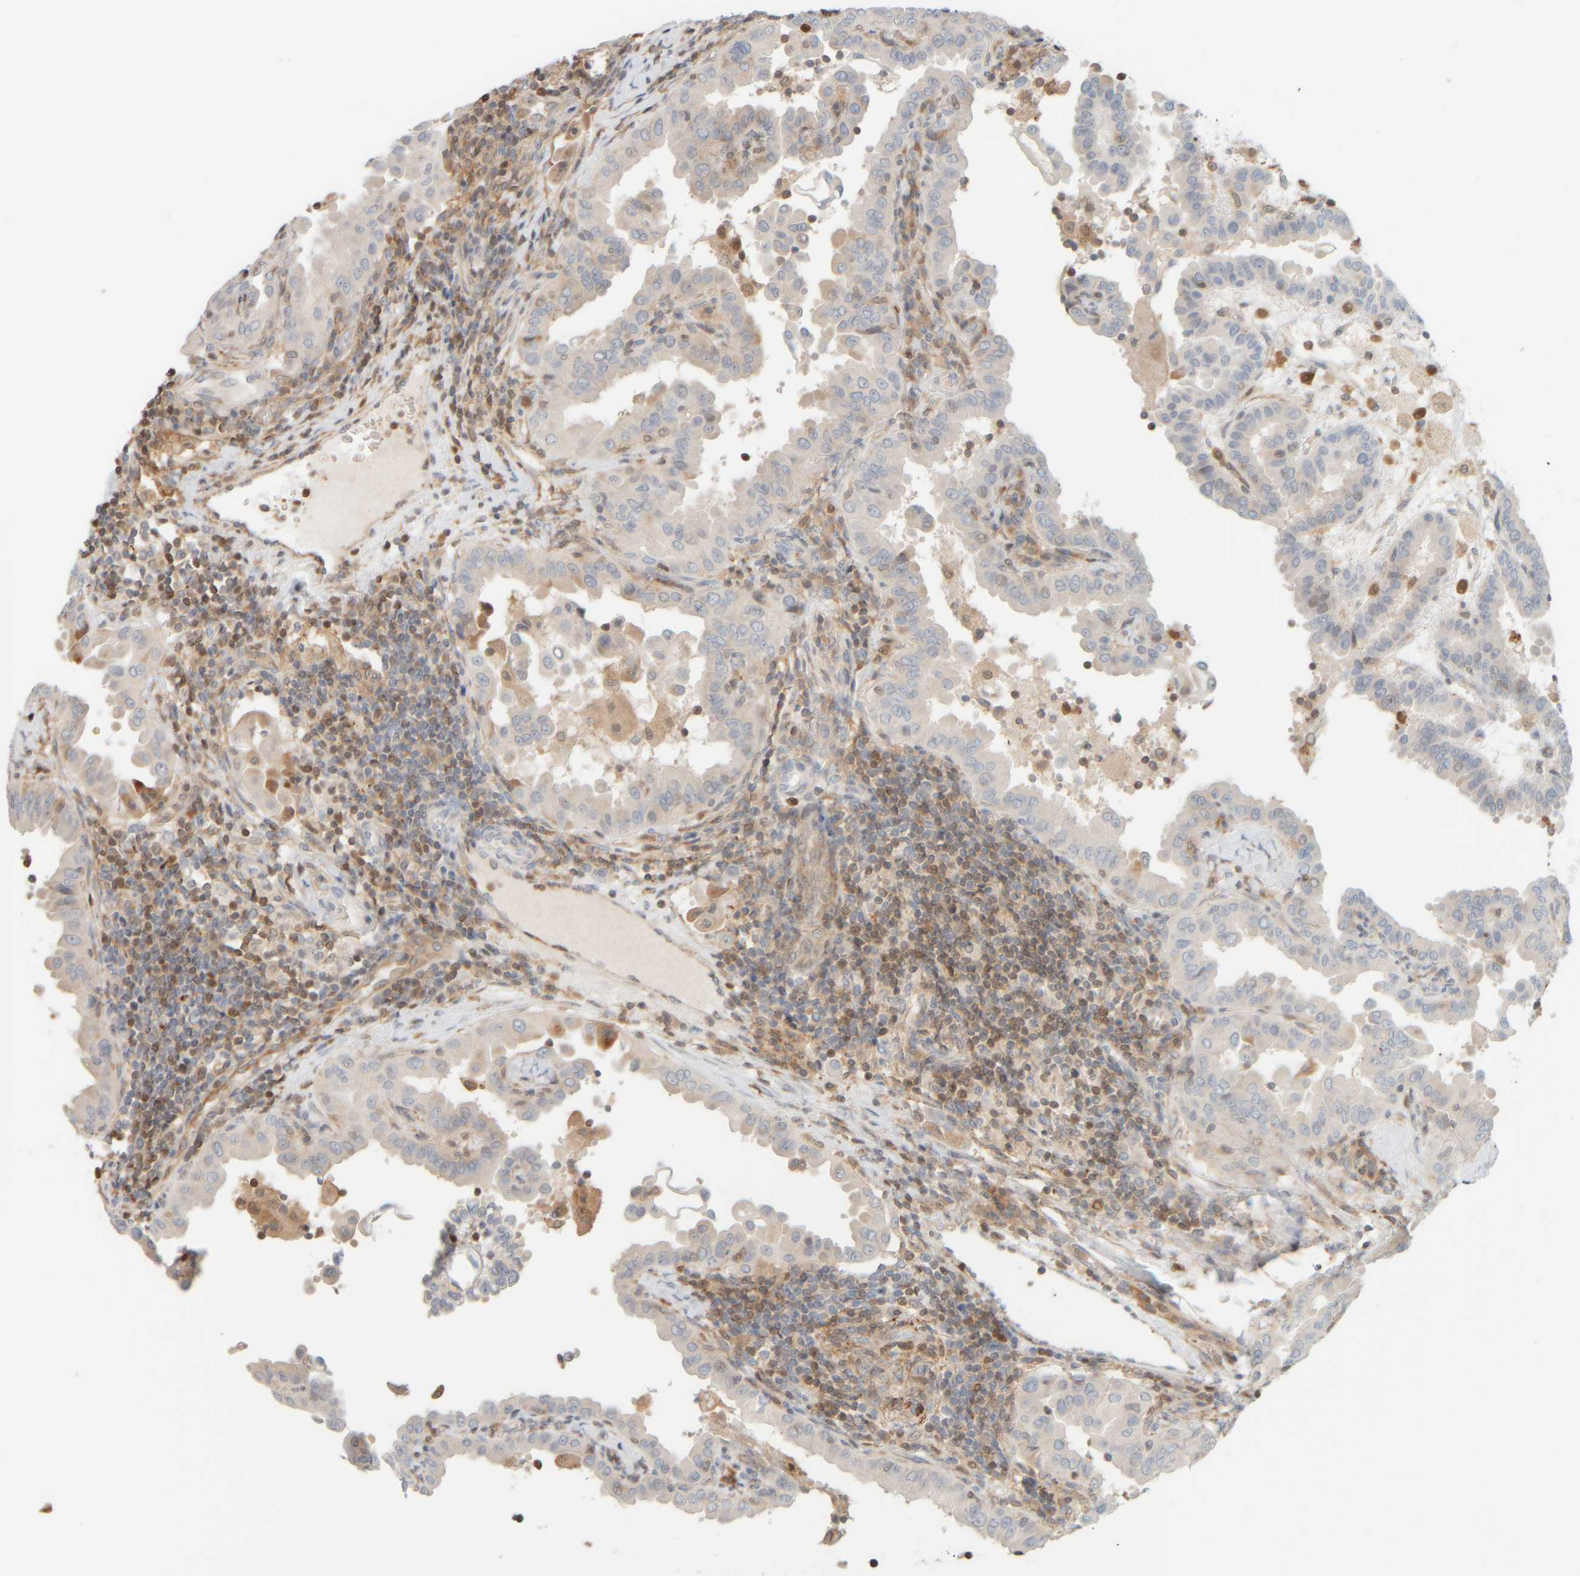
{"staining": {"intensity": "negative", "quantity": "none", "location": "none"}, "tissue": "thyroid cancer", "cell_type": "Tumor cells", "image_type": "cancer", "snomed": [{"axis": "morphology", "description": "Papillary adenocarcinoma, NOS"}, {"axis": "topography", "description": "Thyroid gland"}], "caption": "Immunohistochemistry (IHC) image of neoplastic tissue: human thyroid papillary adenocarcinoma stained with DAB exhibits no significant protein staining in tumor cells.", "gene": "PTGES3L-AARSD1", "patient": {"sex": "male", "age": 33}}